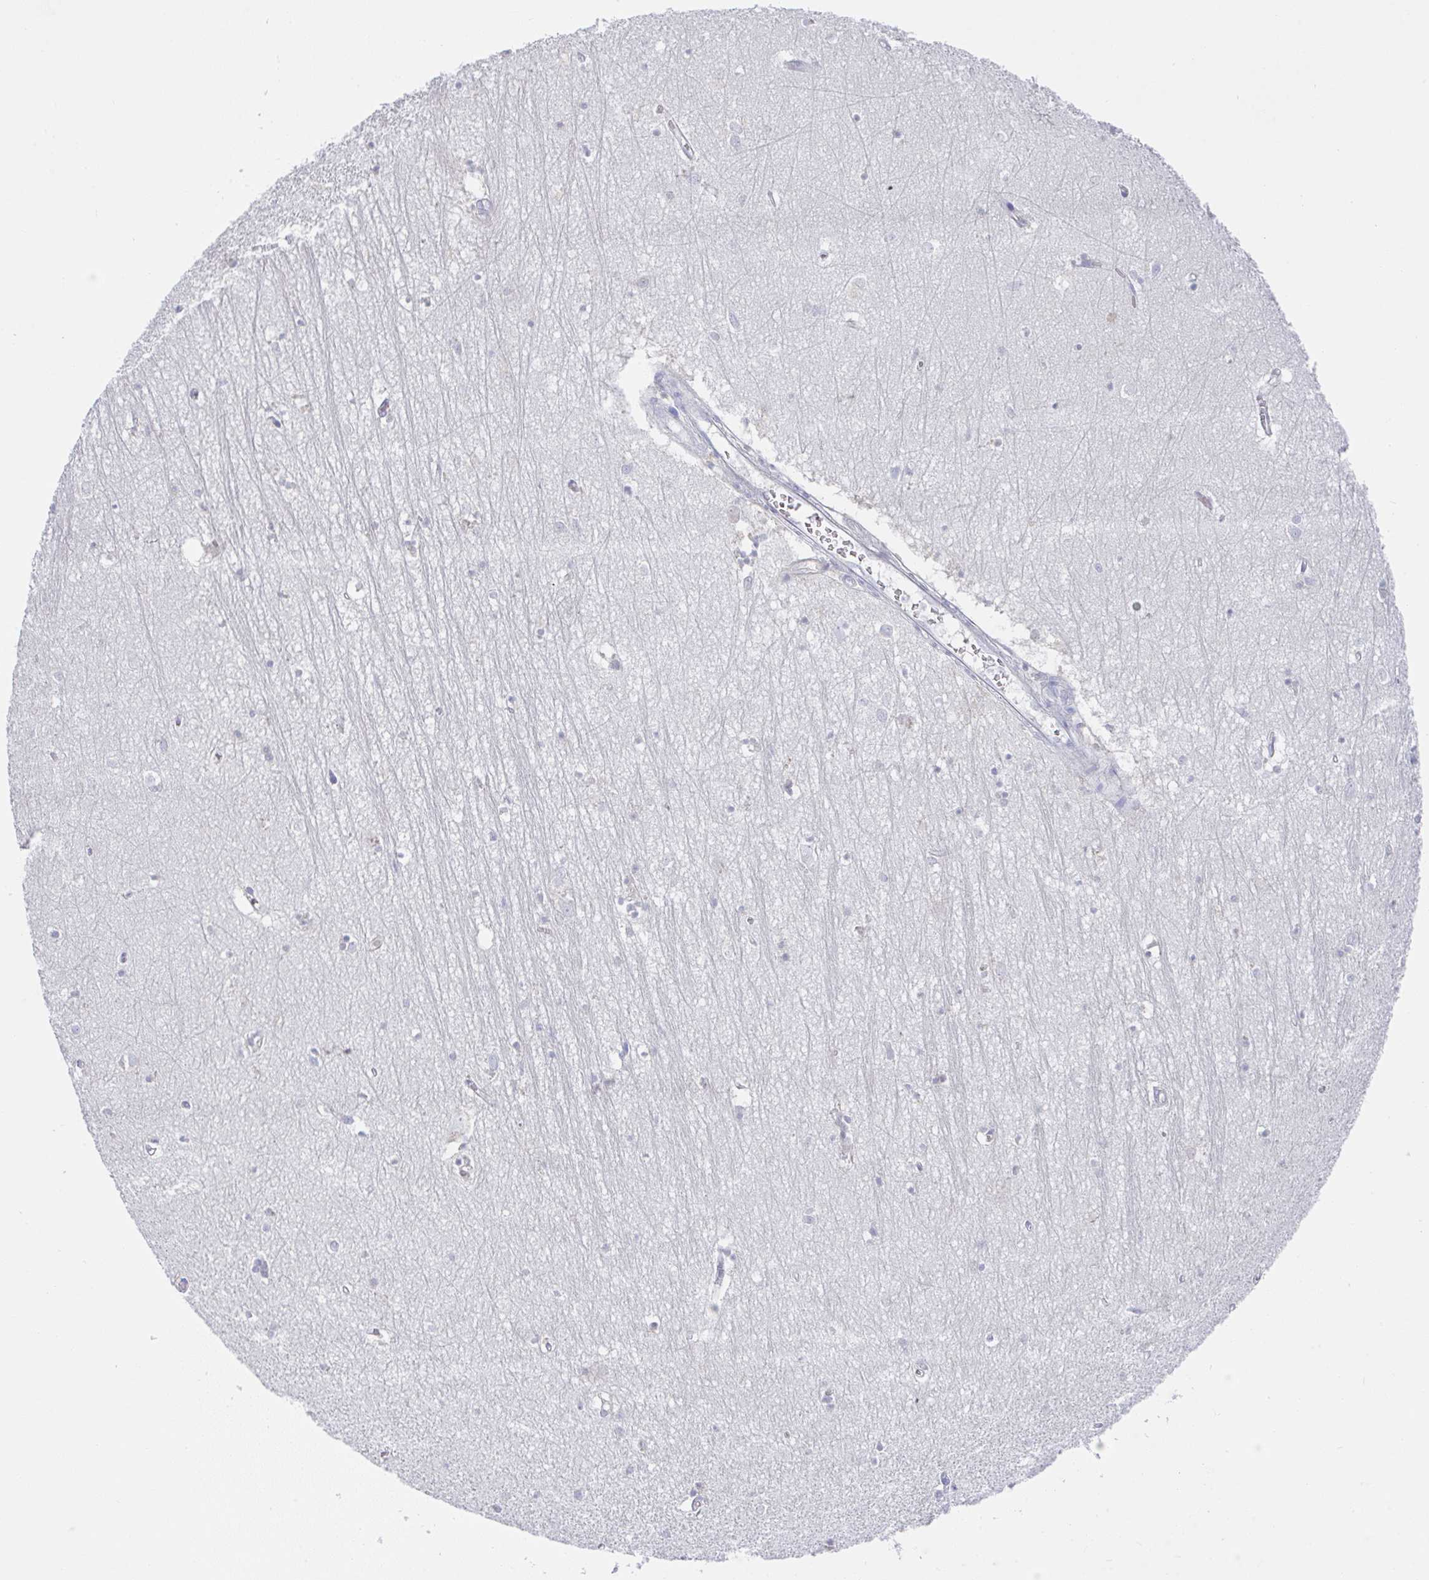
{"staining": {"intensity": "negative", "quantity": "none", "location": "none"}, "tissue": "hippocampus", "cell_type": "Glial cells", "image_type": "normal", "snomed": [{"axis": "morphology", "description": "Normal tissue, NOS"}, {"axis": "topography", "description": "Hippocampus"}], "caption": "This is an immunohistochemistry (IHC) micrograph of normal human hippocampus. There is no positivity in glial cells.", "gene": "DERL2", "patient": {"sex": "female", "age": 64}}